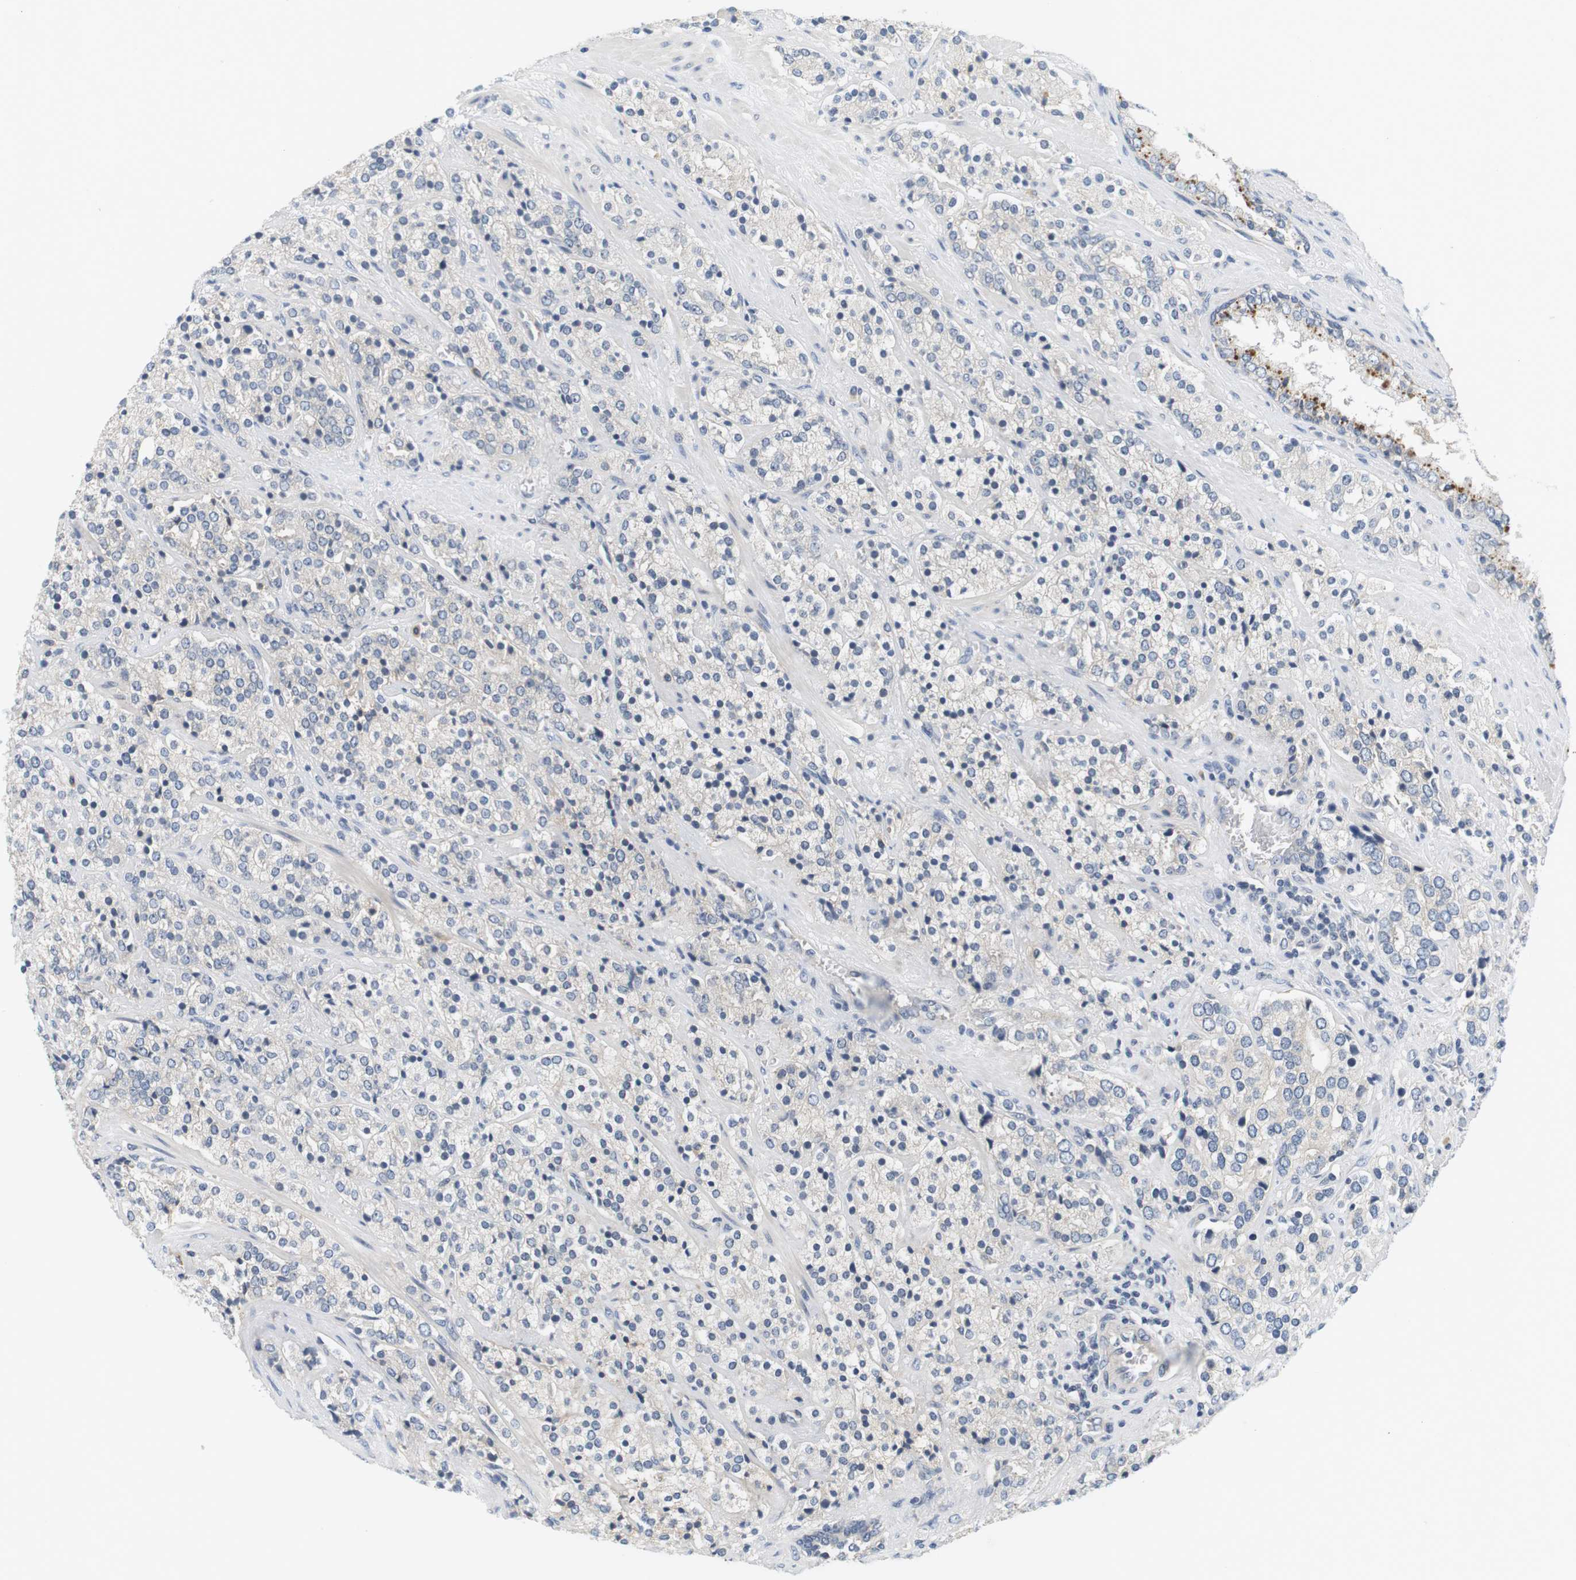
{"staining": {"intensity": "negative", "quantity": "none", "location": "none"}, "tissue": "prostate cancer", "cell_type": "Tumor cells", "image_type": "cancer", "snomed": [{"axis": "morphology", "description": "Adenocarcinoma, High grade"}, {"axis": "topography", "description": "Prostate"}], "caption": "Immunohistochemical staining of human prostate high-grade adenocarcinoma demonstrates no significant expression in tumor cells.", "gene": "EVA1C", "patient": {"sex": "male", "age": 71}}